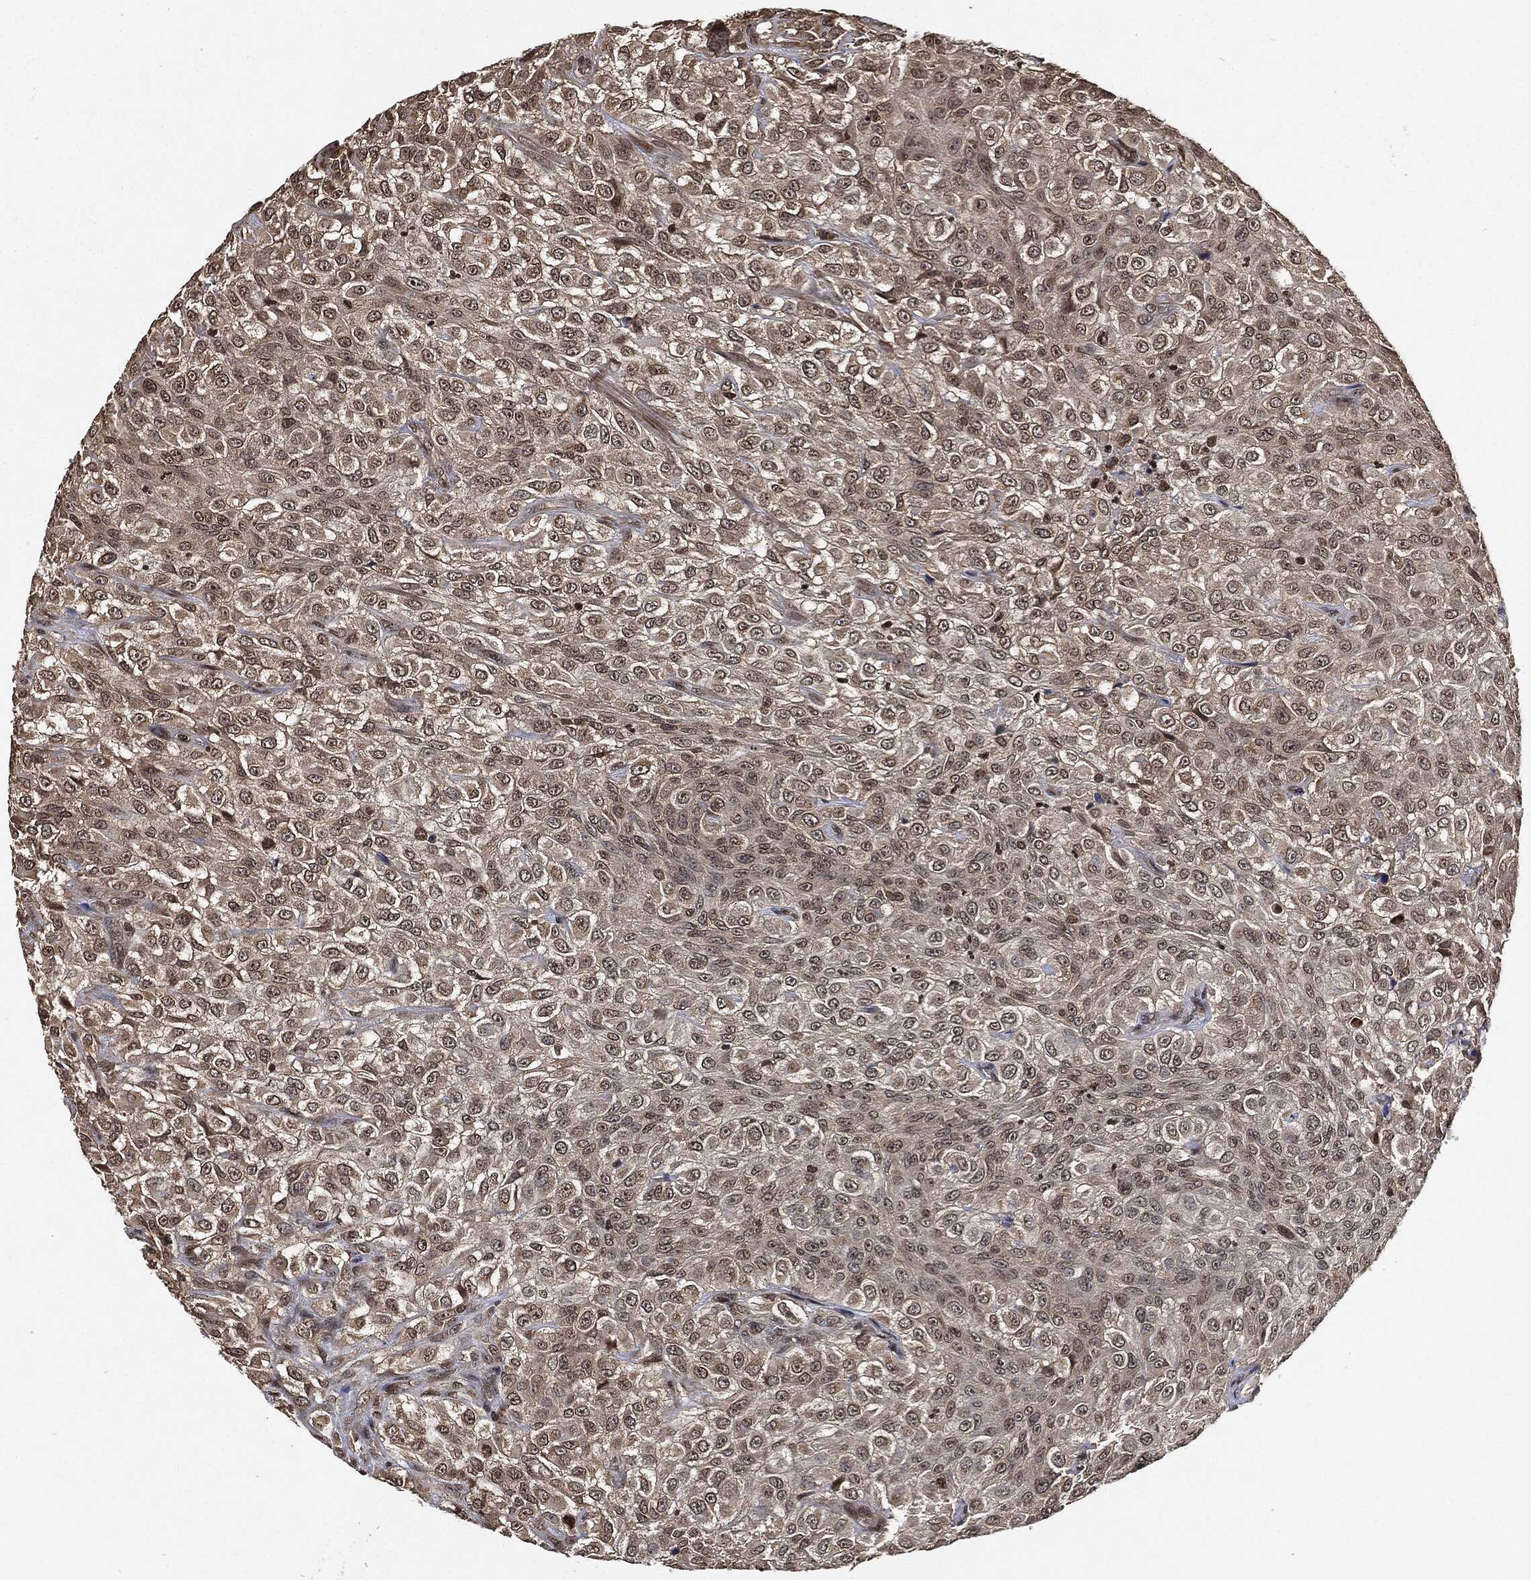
{"staining": {"intensity": "weak", "quantity": "<25%", "location": "cytoplasmic/membranous,nuclear"}, "tissue": "urothelial cancer", "cell_type": "Tumor cells", "image_type": "cancer", "snomed": [{"axis": "morphology", "description": "Urothelial carcinoma, High grade"}, {"axis": "topography", "description": "Urinary bladder"}], "caption": "Photomicrograph shows no significant protein expression in tumor cells of urothelial cancer.", "gene": "PDK1", "patient": {"sex": "male", "age": 56}}